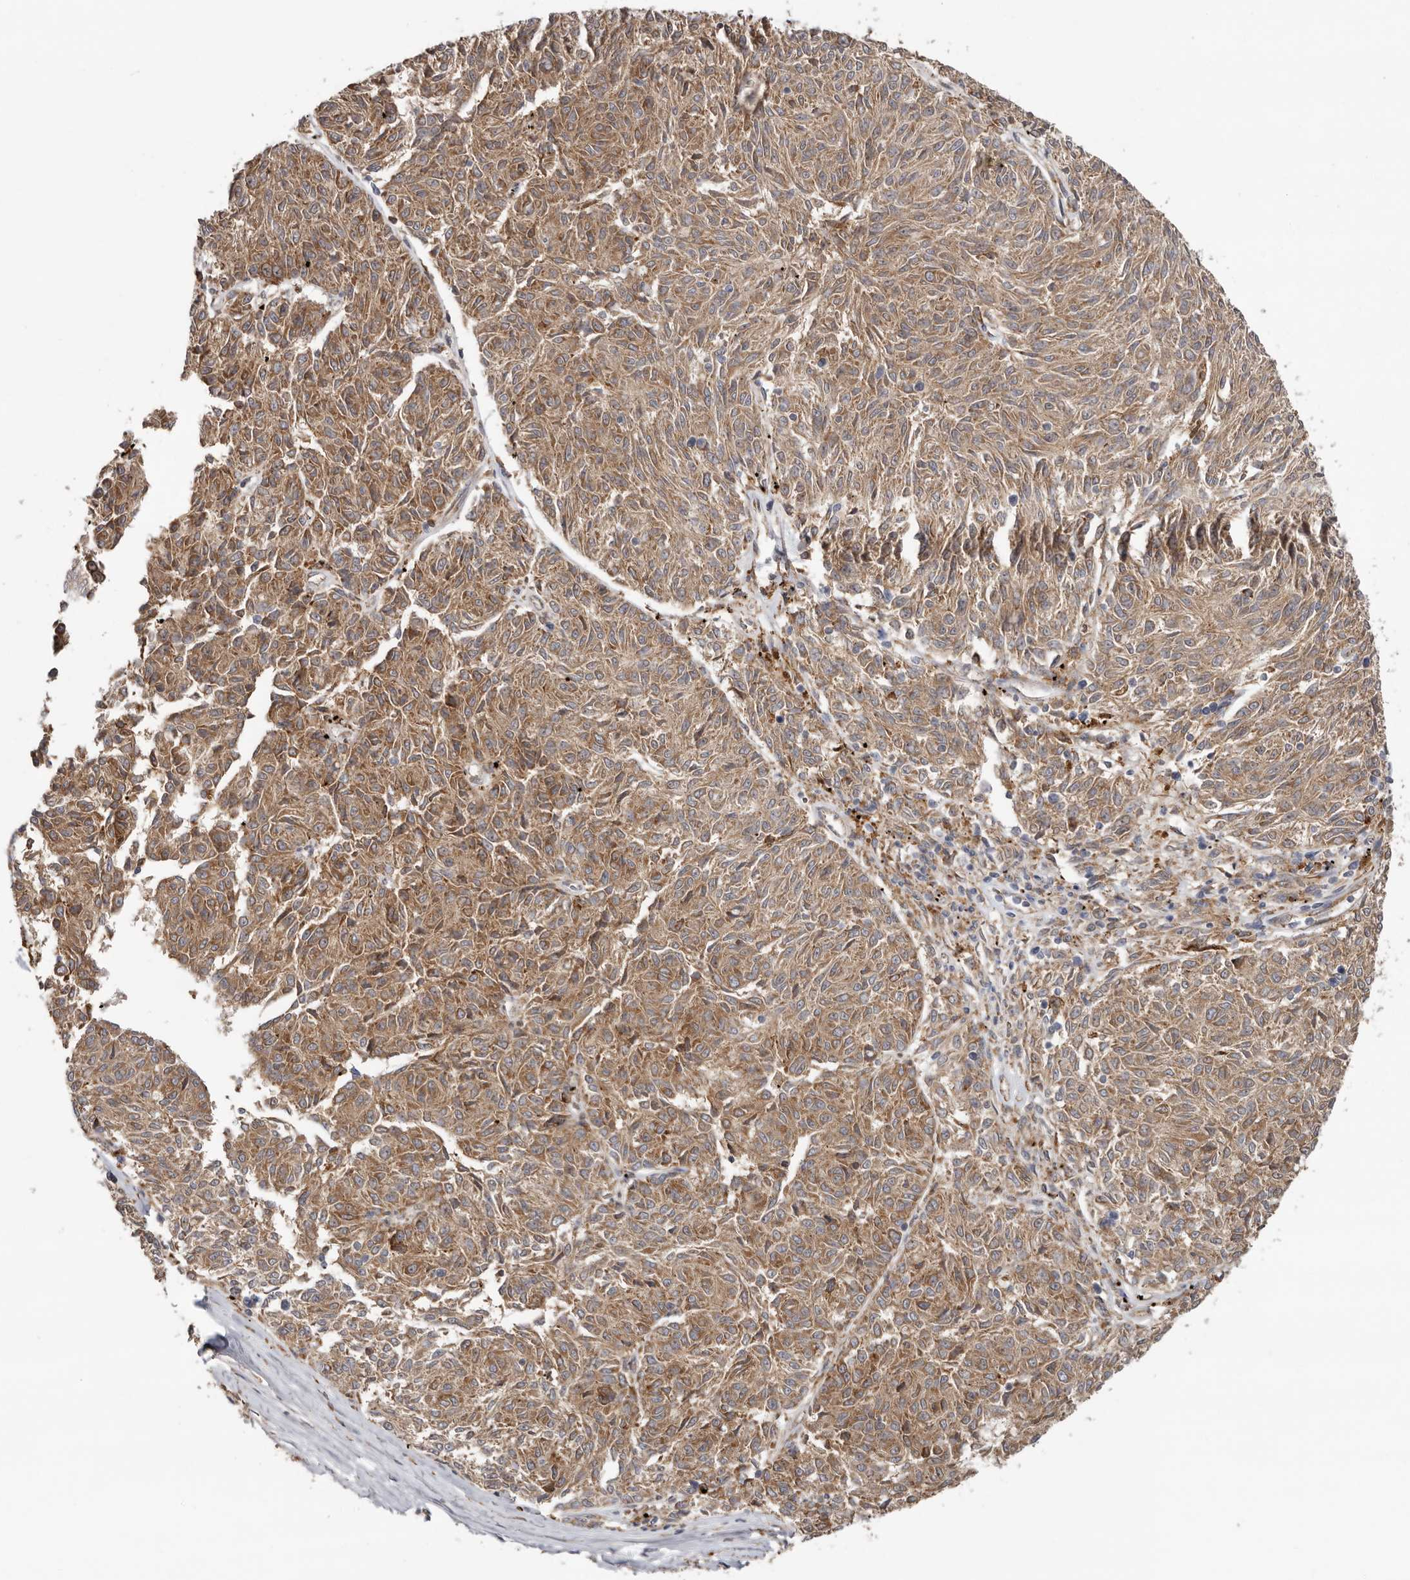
{"staining": {"intensity": "moderate", "quantity": ">75%", "location": "cytoplasmic/membranous"}, "tissue": "melanoma", "cell_type": "Tumor cells", "image_type": "cancer", "snomed": [{"axis": "morphology", "description": "Malignant melanoma, NOS"}, {"axis": "topography", "description": "Skin"}], "caption": "IHC staining of melanoma, which exhibits medium levels of moderate cytoplasmic/membranous positivity in about >75% of tumor cells indicating moderate cytoplasmic/membranous protein expression. The staining was performed using DAB (3,3'-diaminobenzidine) (brown) for protein detection and nuclei were counterstained in hematoxylin (blue).", "gene": "GRN", "patient": {"sex": "female", "age": 72}}